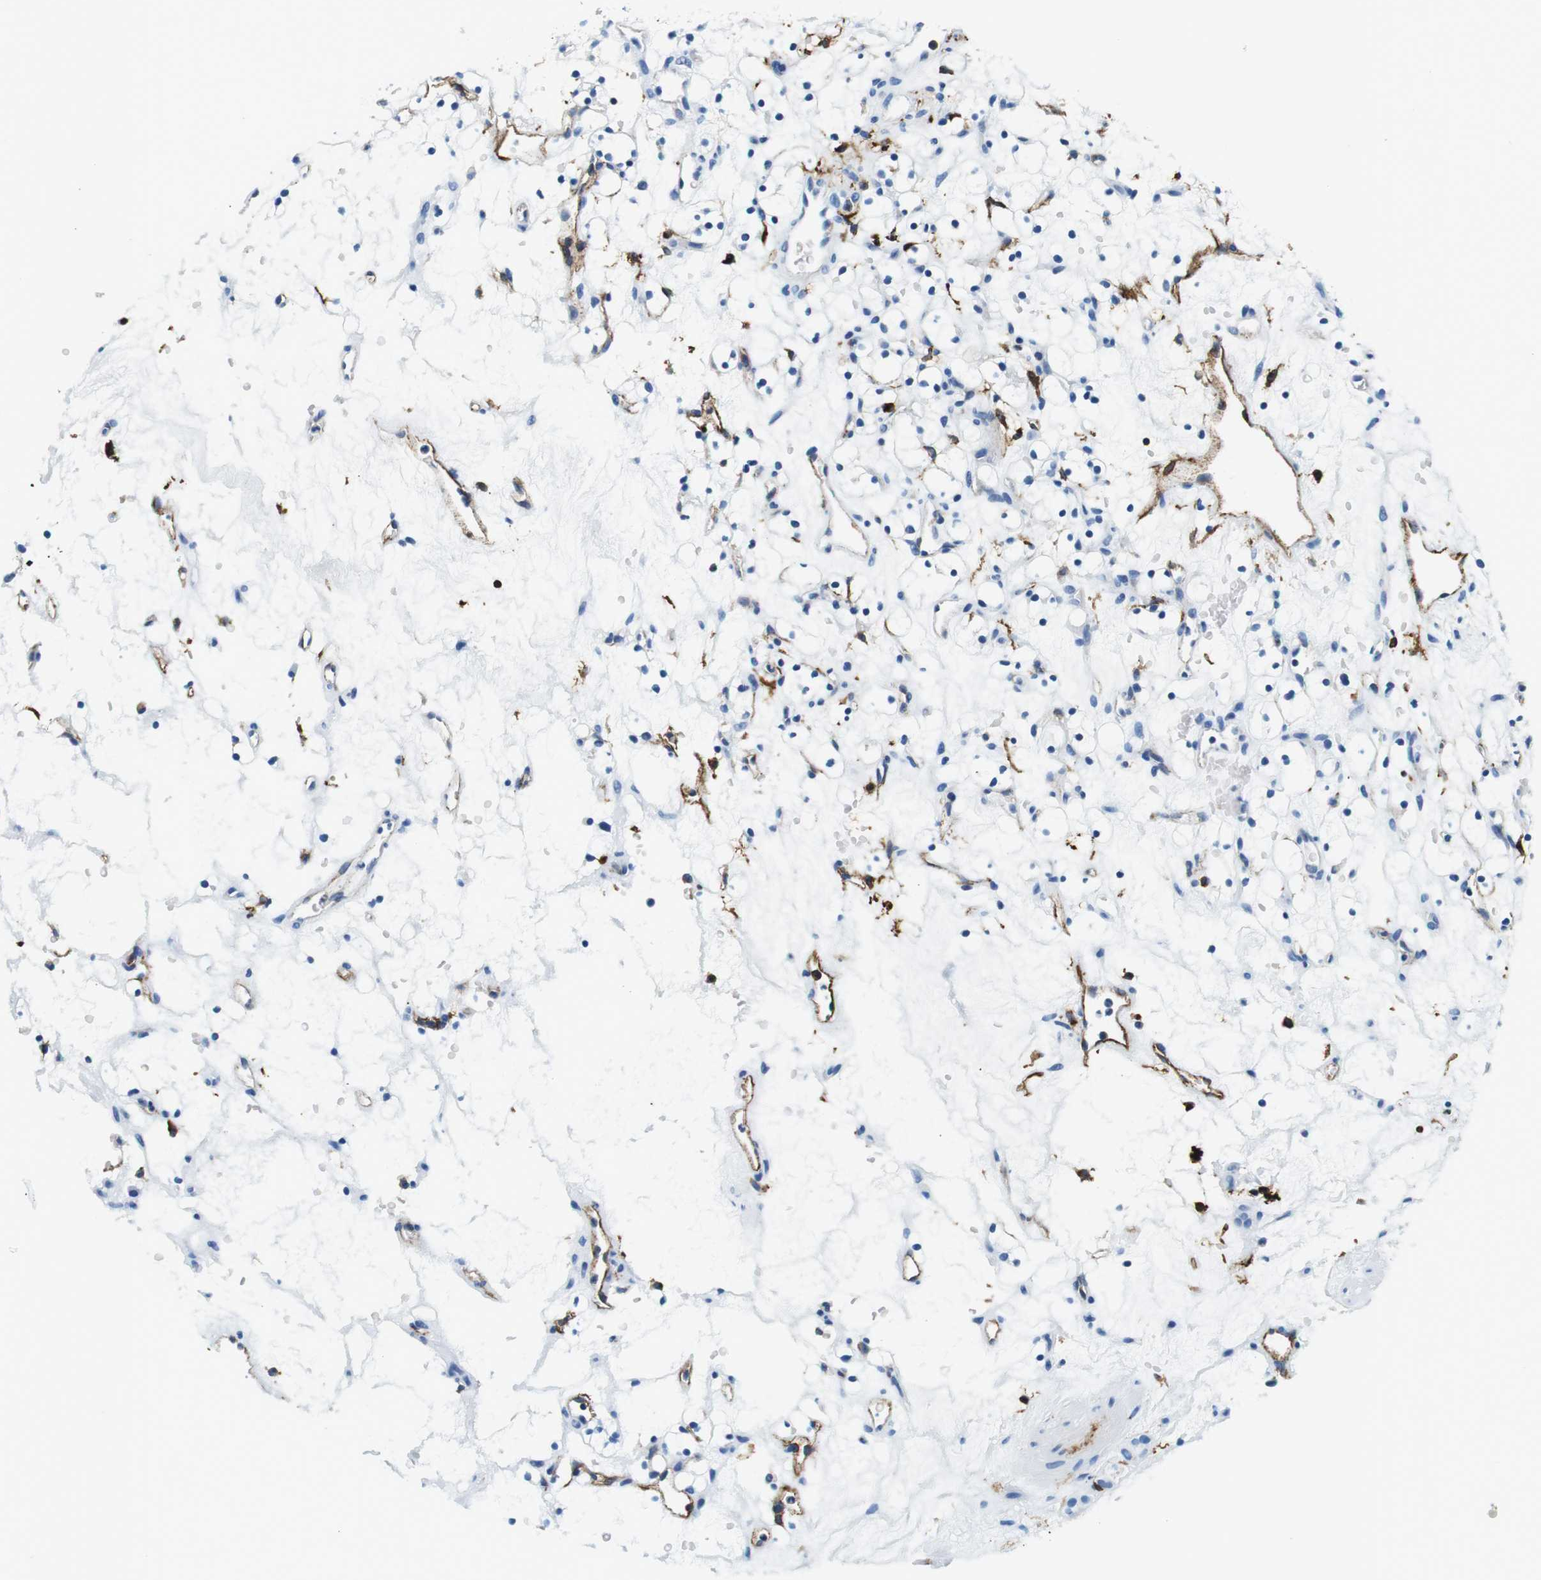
{"staining": {"intensity": "negative", "quantity": "none", "location": "none"}, "tissue": "renal cancer", "cell_type": "Tumor cells", "image_type": "cancer", "snomed": [{"axis": "morphology", "description": "Adenocarcinoma, NOS"}, {"axis": "topography", "description": "Kidney"}], "caption": "Immunohistochemistry of human renal cancer demonstrates no positivity in tumor cells.", "gene": "HLA-DRB1", "patient": {"sex": "female", "age": 60}}